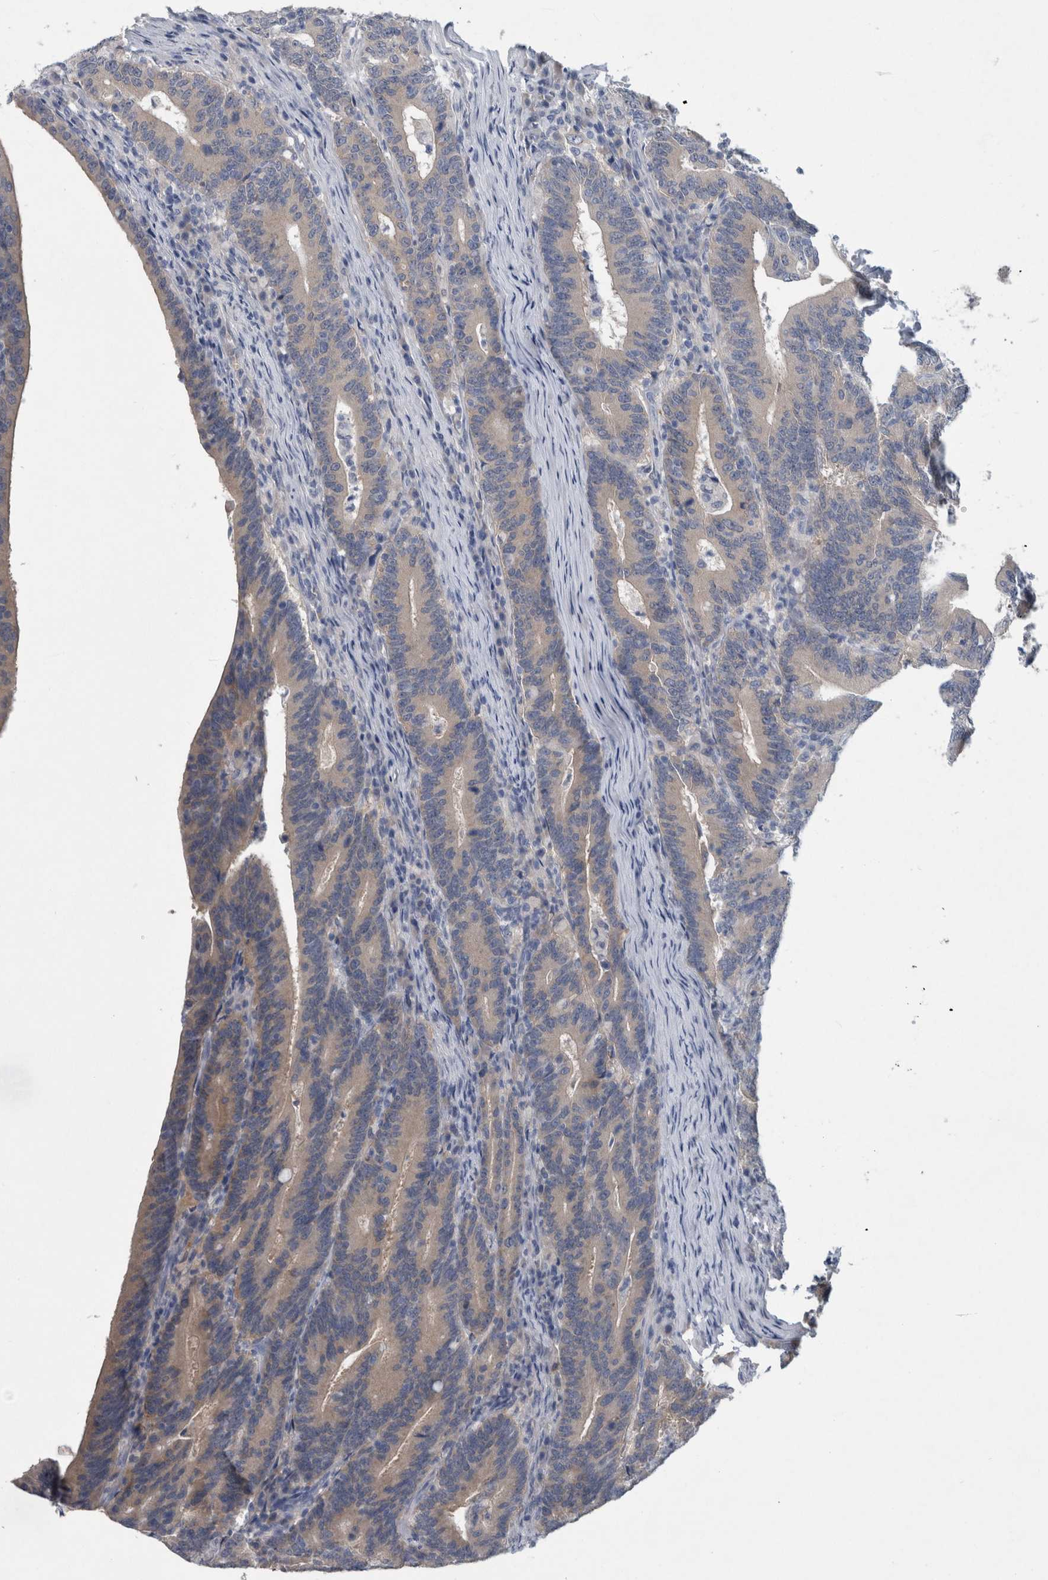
{"staining": {"intensity": "weak", "quantity": "25%-75%", "location": "none"}, "tissue": "colorectal cancer", "cell_type": "Tumor cells", "image_type": "cancer", "snomed": [{"axis": "morphology", "description": "Adenocarcinoma, NOS"}, {"axis": "topography", "description": "Colon"}], "caption": "Immunohistochemical staining of colorectal cancer (adenocarcinoma) exhibits low levels of weak None staining in approximately 25%-75% of tumor cells.", "gene": "FAM83H", "patient": {"sex": "female", "age": 66}}